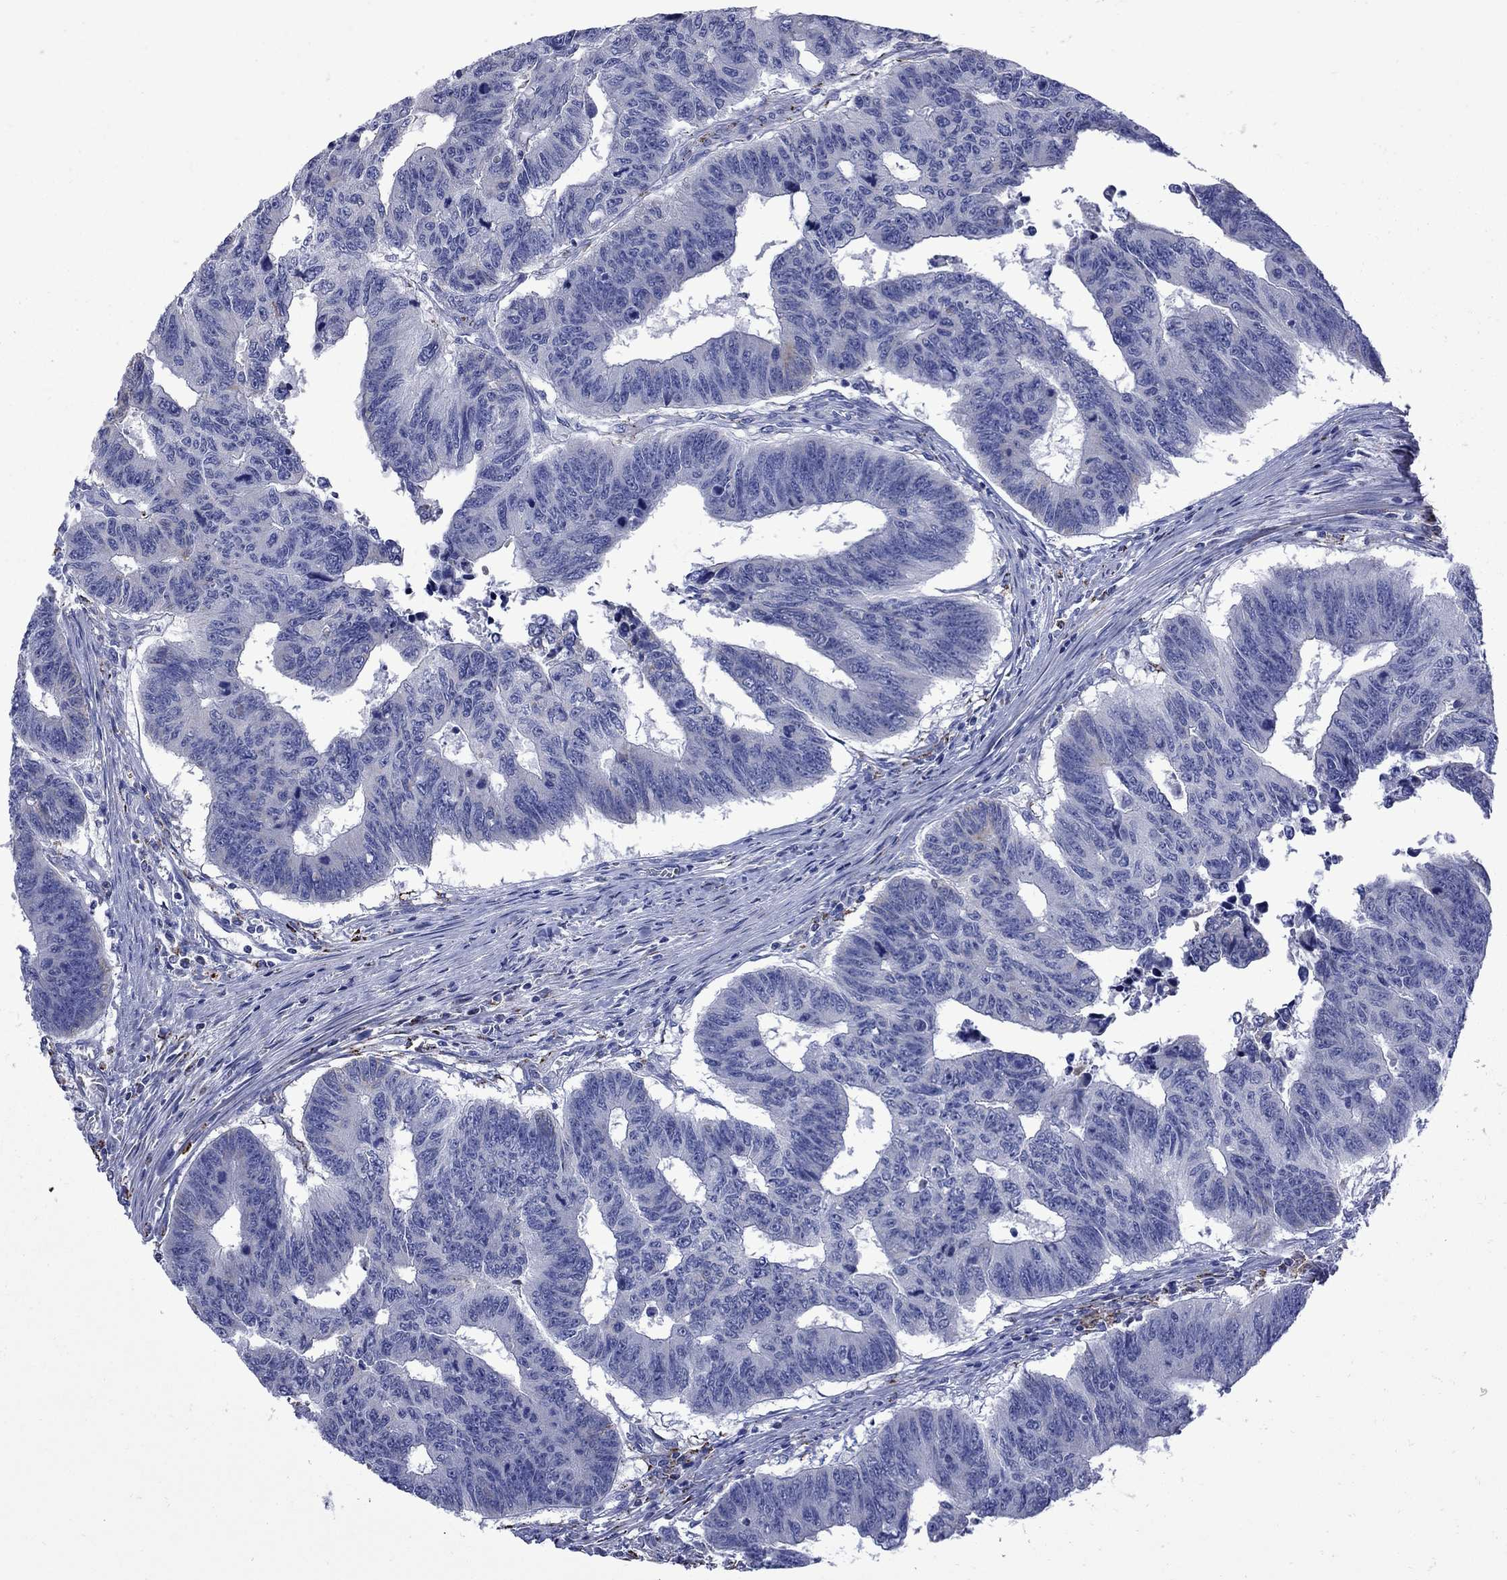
{"staining": {"intensity": "negative", "quantity": "none", "location": "none"}, "tissue": "colorectal cancer", "cell_type": "Tumor cells", "image_type": "cancer", "snomed": [{"axis": "morphology", "description": "Adenocarcinoma, NOS"}, {"axis": "topography", "description": "Rectum"}], "caption": "Immunohistochemical staining of human colorectal adenocarcinoma shows no significant staining in tumor cells.", "gene": "SESTD1", "patient": {"sex": "female", "age": 85}}